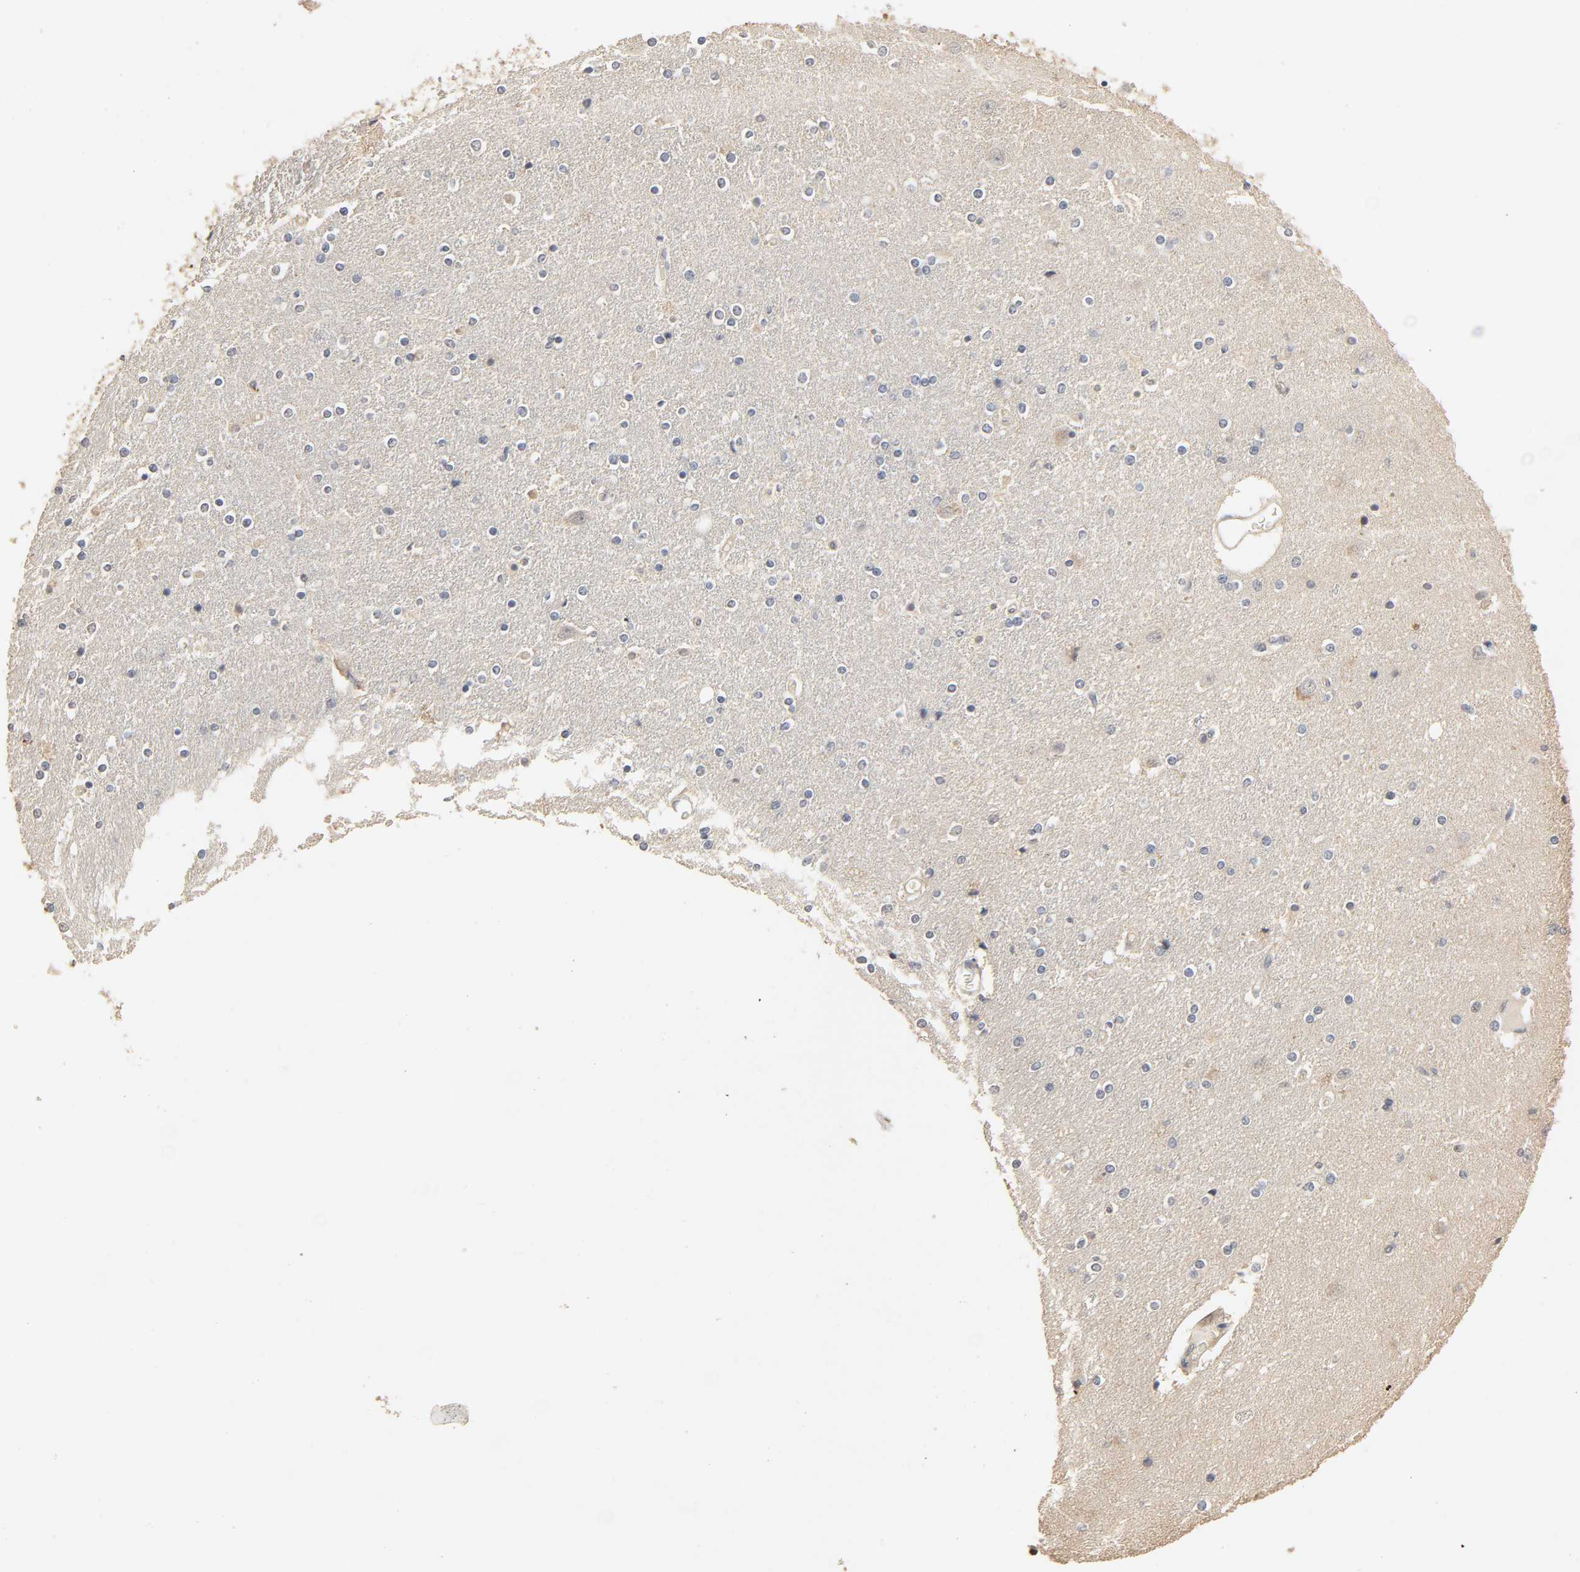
{"staining": {"intensity": "negative", "quantity": "none", "location": "none"}, "tissue": "caudate", "cell_type": "Glial cells", "image_type": "normal", "snomed": [{"axis": "morphology", "description": "Normal tissue, NOS"}, {"axis": "topography", "description": "Lateral ventricle wall"}], "caption": "Protein analysis of unremarkable caudate exhibits no significant staining in glial cells.", "gene": "MAGEA8", "patient": {"sex": "female", "age": 54}}